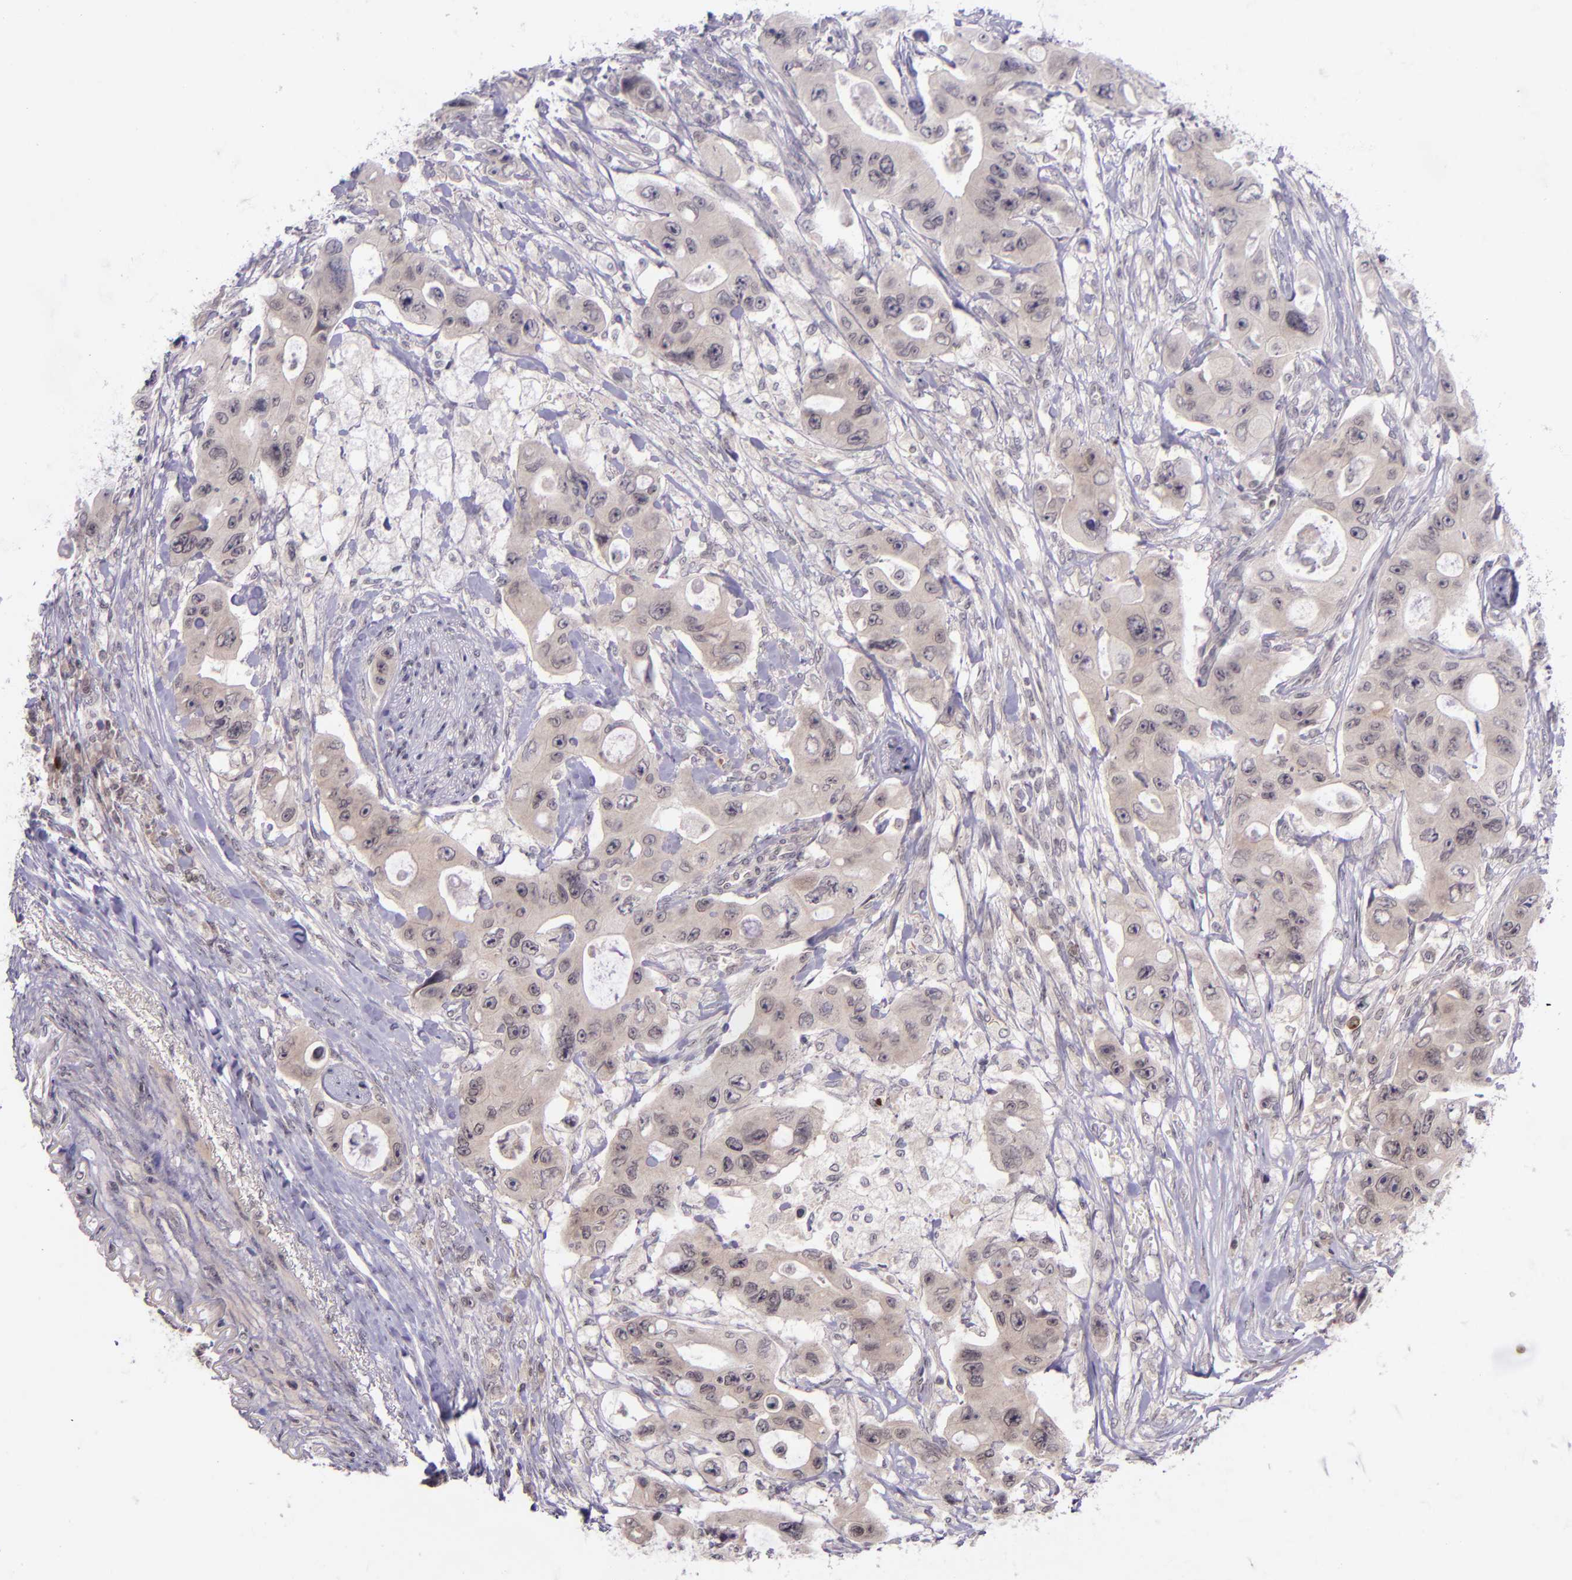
{"staining": {"intensity": "weak", "quantity": "25%-75%", "location": "cytoplasmic/membranous"}, "tissue": "colorectal cancer", "cell_type": "Tumor cells", "image_type": "cancer", "snomed": [{"axis": "morphology", "description": "Adenocarcinoma, NOS"}, {"axis": "topography", "description": "Colon"}], "caption": "Weak cytoplasmic/membranous staining is appreciated in approximately 25%-75% of tumor cells in colorectal adenocarcinoma.", "gene": "SELL", "patient": {"sex": "female", "age": 46}}